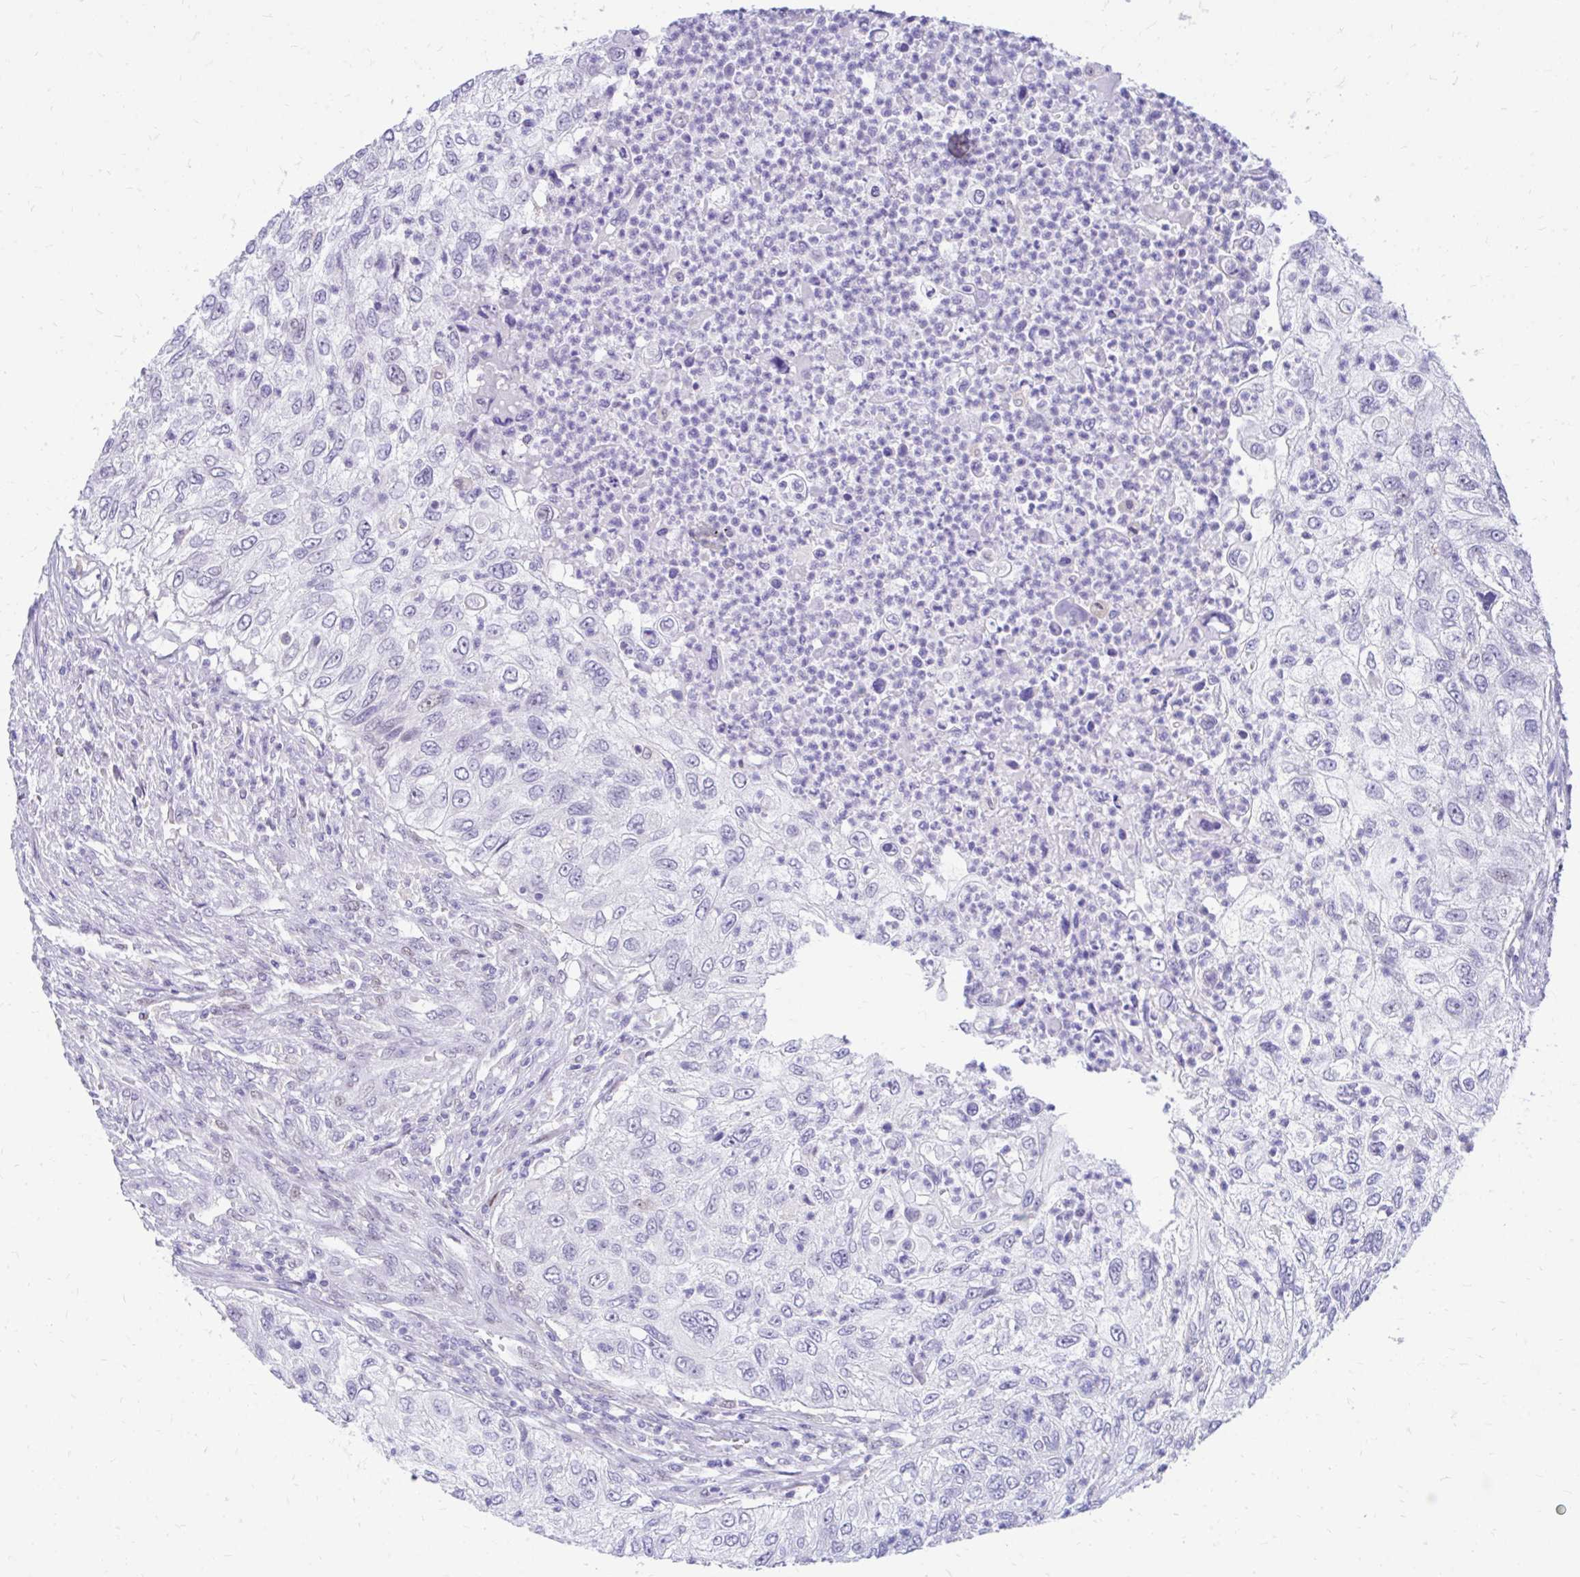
{"staining": {"intensity": "negative", "quantity": "none", "location": "none"}, "tissue": "urothelial cancer", "cell_type": "Tumor cells", "image_type": "cancer", "snomed": [{"axis": "morphology", "description": "Urothelial carcinoma, High grade"}, {"axis": "topography", "description": "Urinary bladder"}], "caption": "IHC photomicrograph of human urothelial cancer stained for a protein (brown), which displays no staining in tumor cells.", "gene": "GLB1L2", "patient": {"sex": "female", "age": 60}}